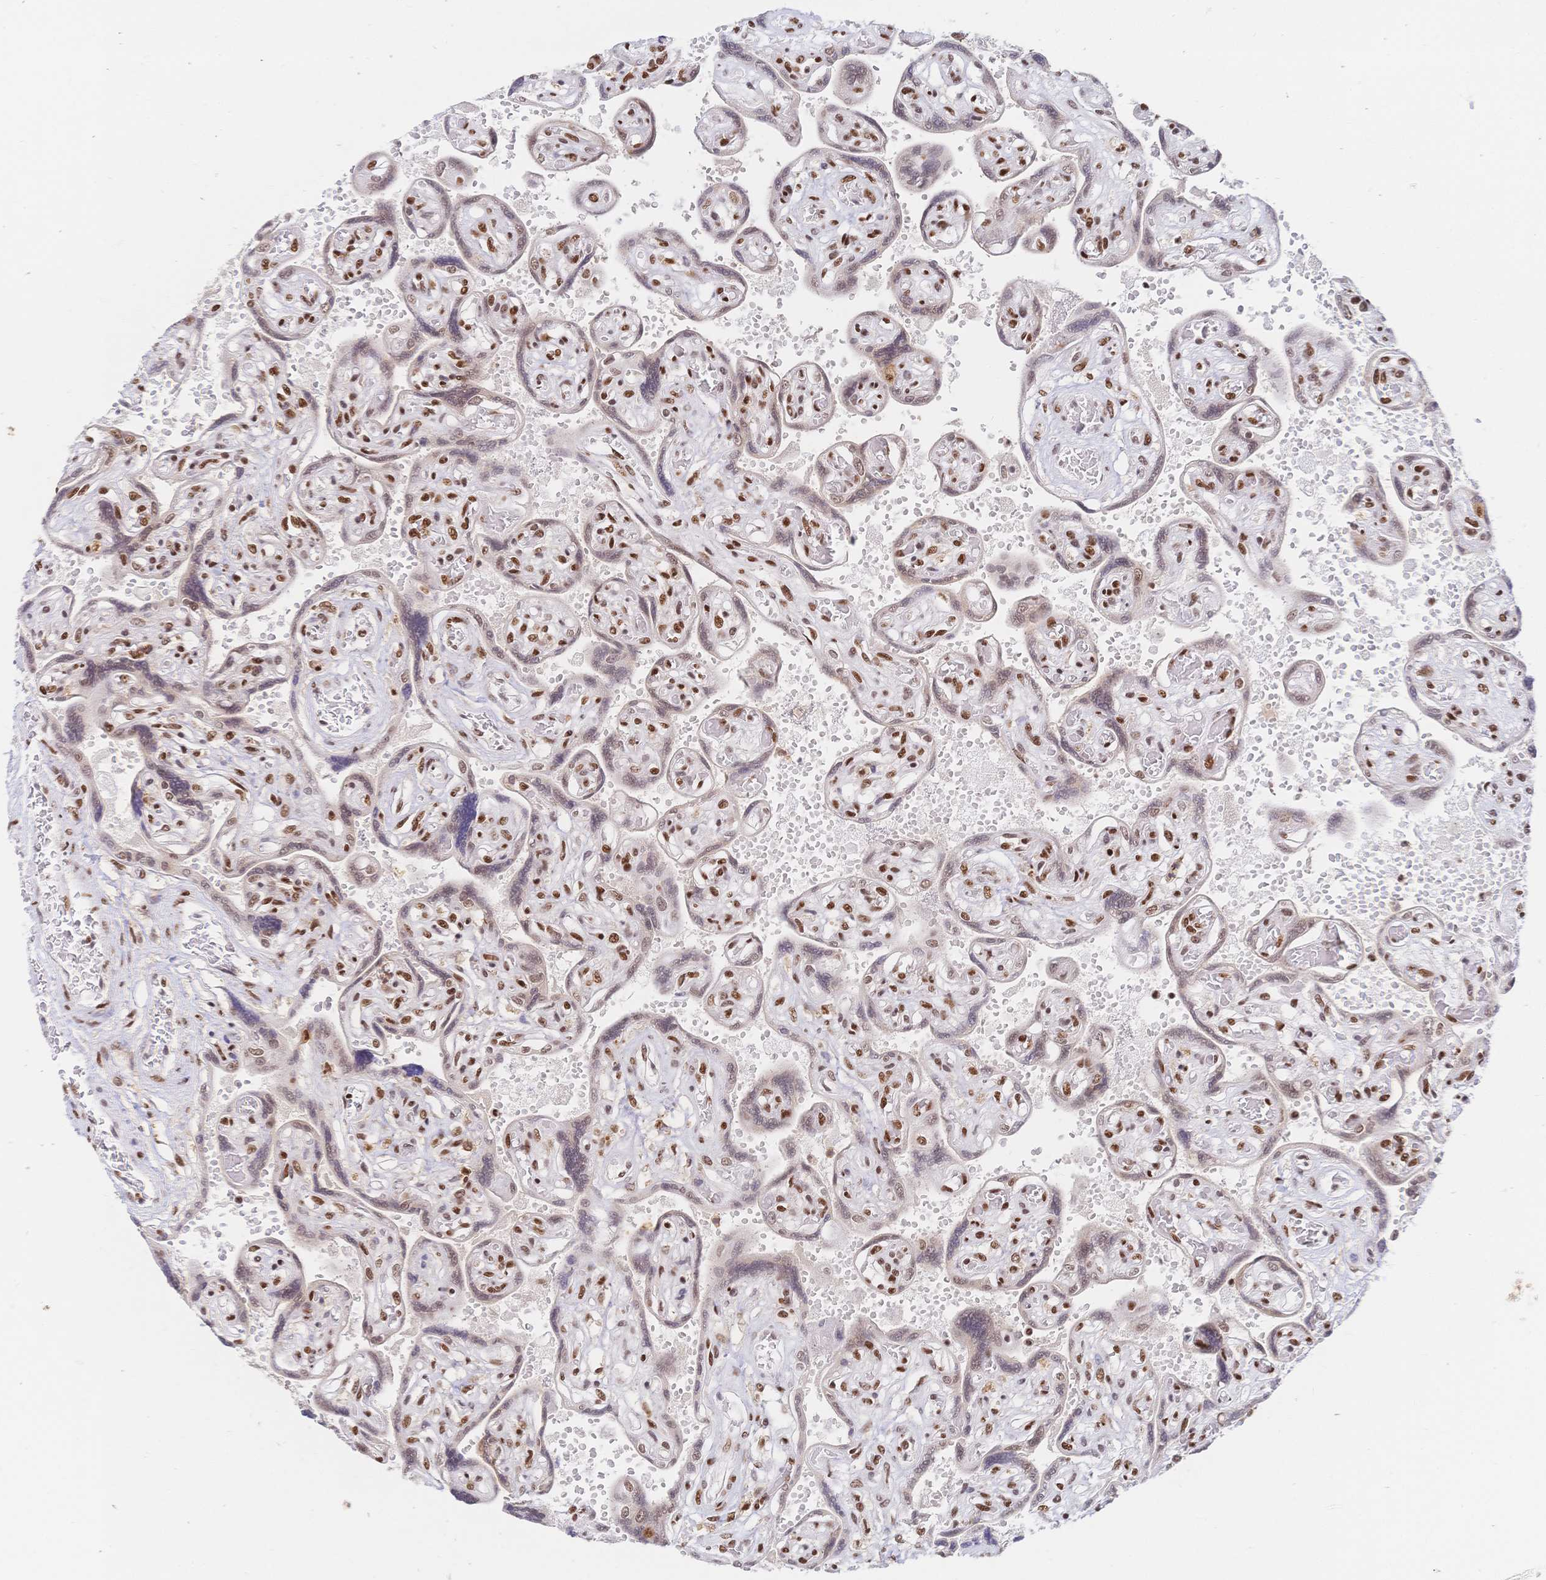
{"staining": {"intensity": "strong", "quantity": ">75%", "location": "nuclear"}, "tissue": "placenta", "cell_type": "Decidual cells", "image_type": "normal", "snomed": [{"axis": "morphology", "description": "Normal tissue, NOS"}, {"axis": "topography", "description": "Placenta"}], "caption": "The immunohistochemical stain labels strong nuclear expression in decidual cells of normal placenta. The staining was performed using DAB, with brown indicating positive protein expression. Nuclei are stained blue with hematoxylin.", "gene": "SRSF1", "patient": {"sex": "female", "age": 32}}